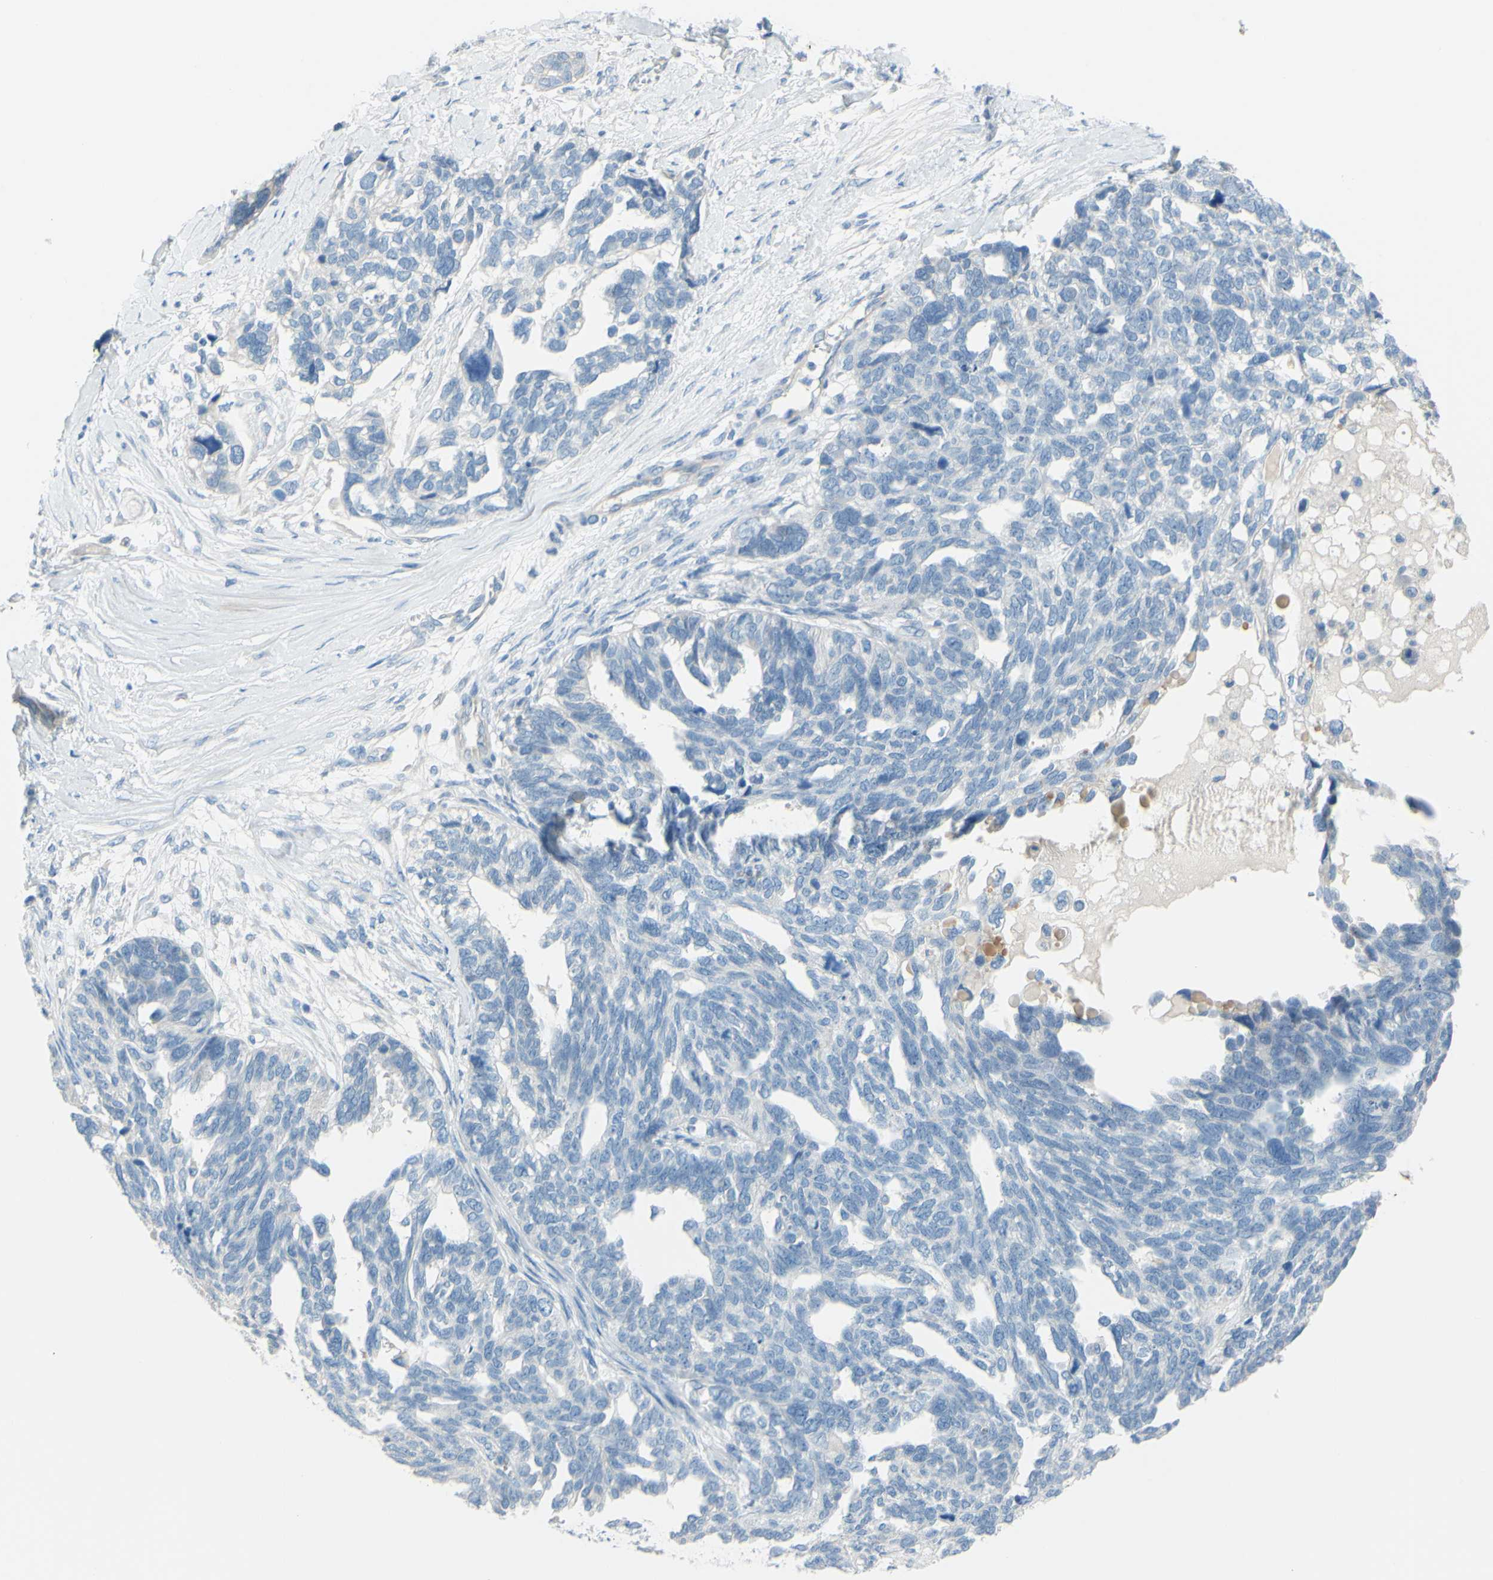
{"staining": {"intensity": "negative", "quantity": "none", "location": "none"}, "tissue": "ovarian cancer", "cell_type": "Tumor cells", "image_type": "cancer", "snomed": [{"axis": "morphology", "description": "Cystadenocarcinoma, serous, NOS"}, {"axis": "topography", "description": "Ovary"}], "caption": "This histopathology image is of ovarian serous cystadenocarcinoma stained with immunohistochemistry (IHC) to label a protein in brown with the nuclei are counter-stained blue. There is no staining in tumor cells. (Immunohistochemistry (ihc), brightfield microscopy, high magnification).", "gene": "SLC1A2", "patient": {"sex": "female", "age": 79}}